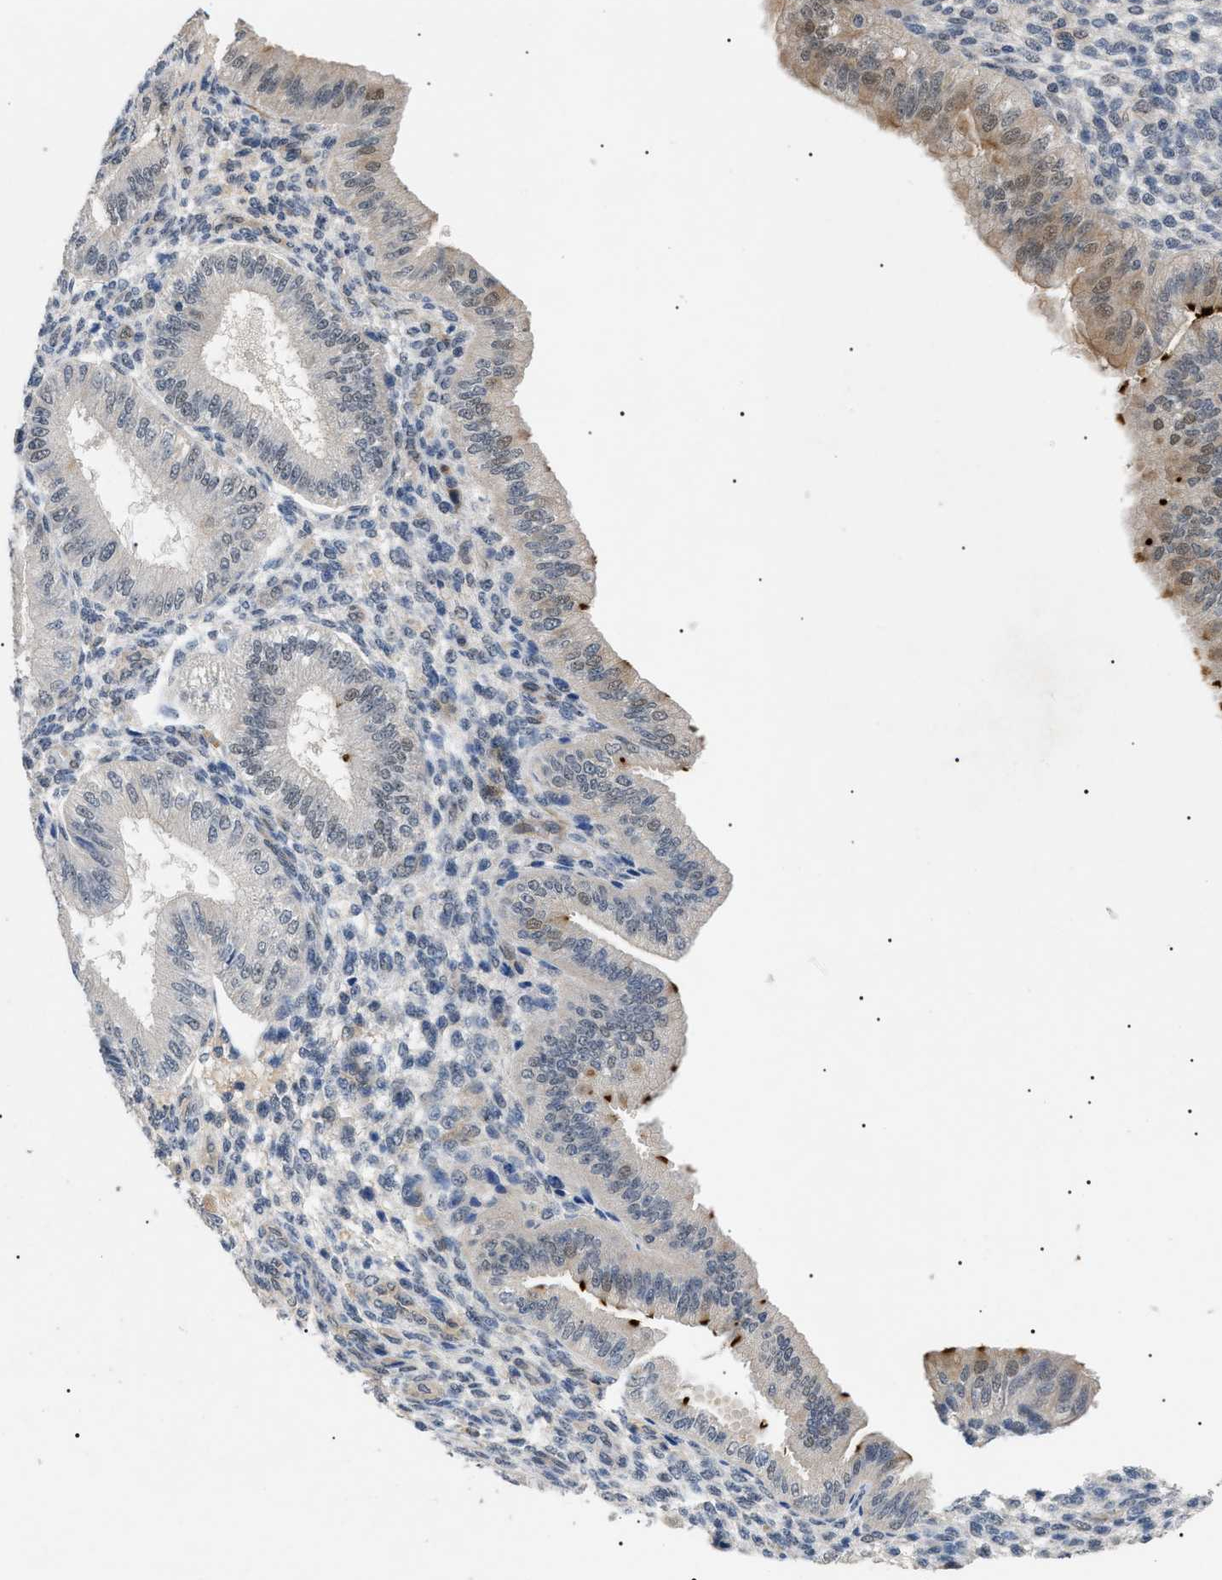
{"staining": {"intensity": "negative", "quantity": "none", "location": "none"}, "tissue": "endometrium", "cell_type": "Cells in endometrial stroma", "image_type": "normal", "snomed": [{"axis": "morphology", "description": "Normal tissue, NOS"}, {"axis": "topography", "description": "Endometrium"}], "caption": "IHC photomicrograph of normal endometrium stained for a protein (brown), which displays no staining in cells in endometrial stroma. (Immunohistochemistry (ihc), brightfield microscopy, high magnification).", "gene": "CRCP", "patient": {"sex": "female", "age": 39}}